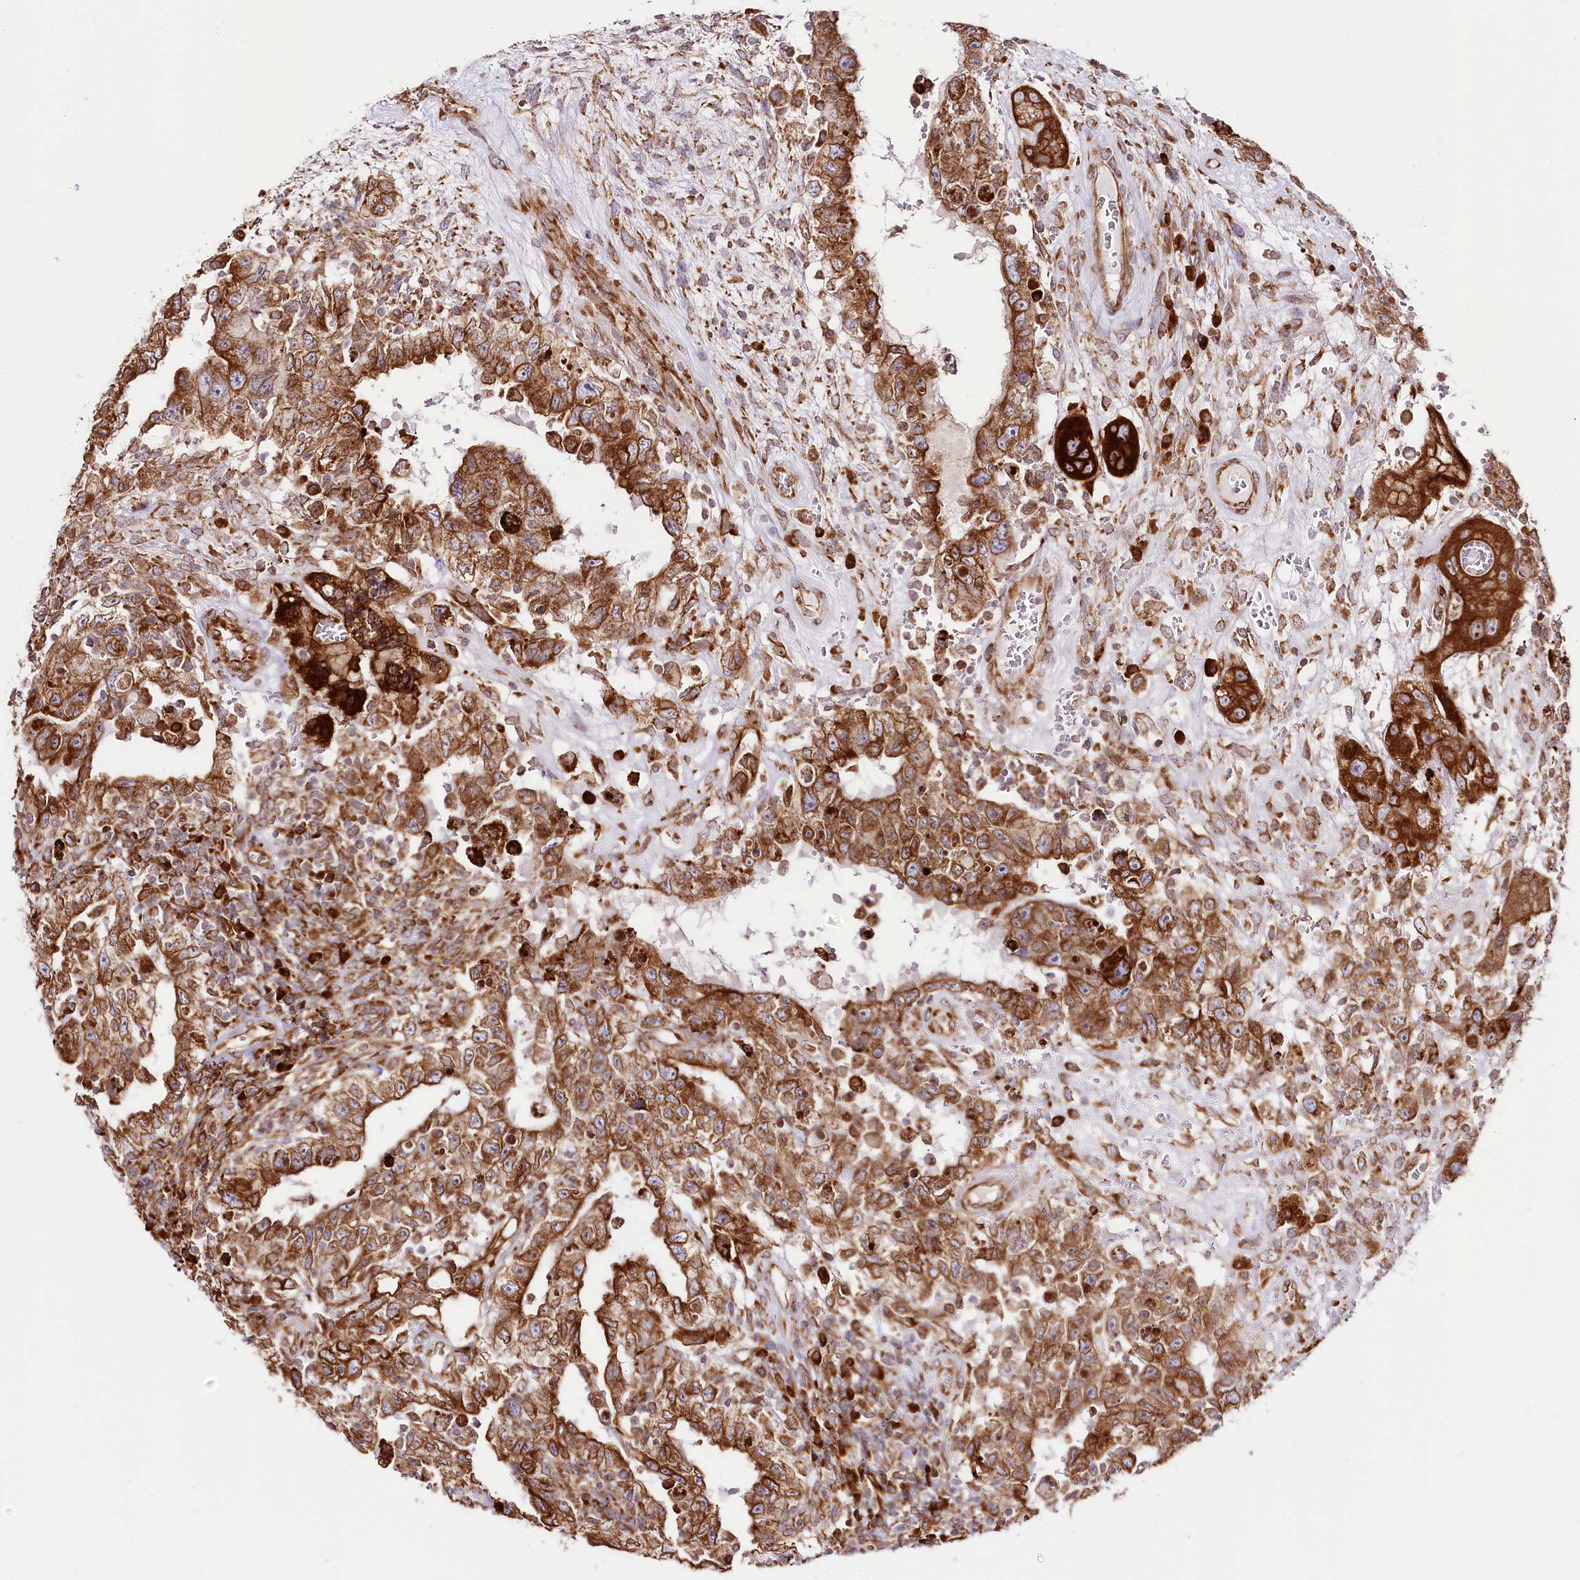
{"staining": {"intensity": "strong", "quantity": ">75%", "location": "cytoplasmic/membranous"}, "tissue": "testis cancer", "cell_type": "Tumor cells", "image_type": "cancer", "snomed": [{"axis": "morphology", "description": "Carcinoma, Embryonal, NOS"}, {"axis": "topography", "description": "Testis"}], "caption": "Immunohistochemistry (IHC) histopathology image of neoplastic tissue: human testis cancer (embryonal carcinoma) stained using immunohistochemistry reveals high levels of strong protein expression localized specifically in the cytoplasmic/membranous of tumor cells, appearing as a cytoplasmic/membranous brown color.", "gene": "CNPY2", "patient": {"sex": "male", "age": 26}}